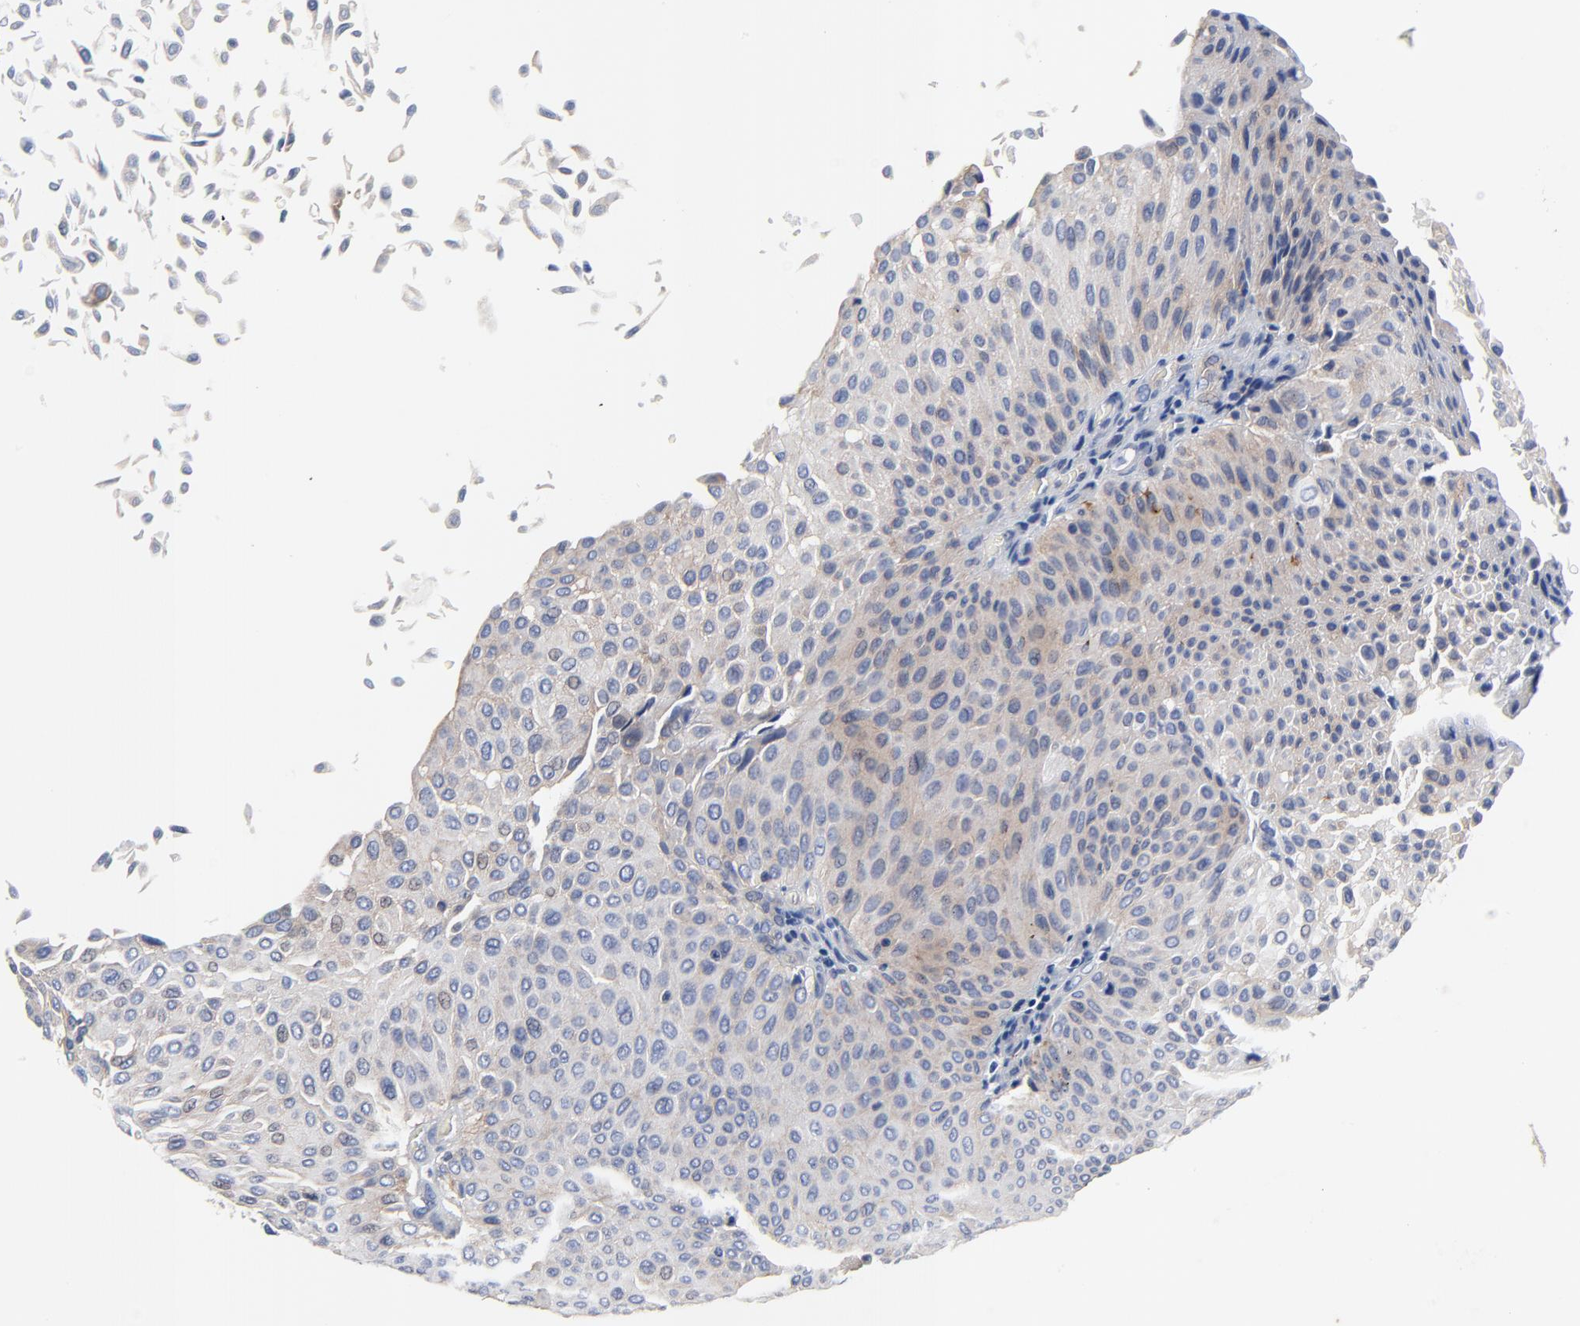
{"staining": {"intensity": "moderate", "quantity": "25%-75%", "location": "cytoplasmic/membranous"}, "tissue": "urothelial cancer", "cell_type": "Tumor cells", "image_type": "cancer", "snomed": [{"axis": "morphology", "description": "Urothelial carcinoma, Low grade"}, {"axis": "topography", "description": "Urinary bladder"}], "caption": "This is a photomicrograph of immunohistochemistry (IHC) staining of urothelial cancer, which shows moderate staining in the cytoplasmic/membranous of tumor cells.", "gene": "VAV2", "patient": {"sex": "male", "age": 64}}